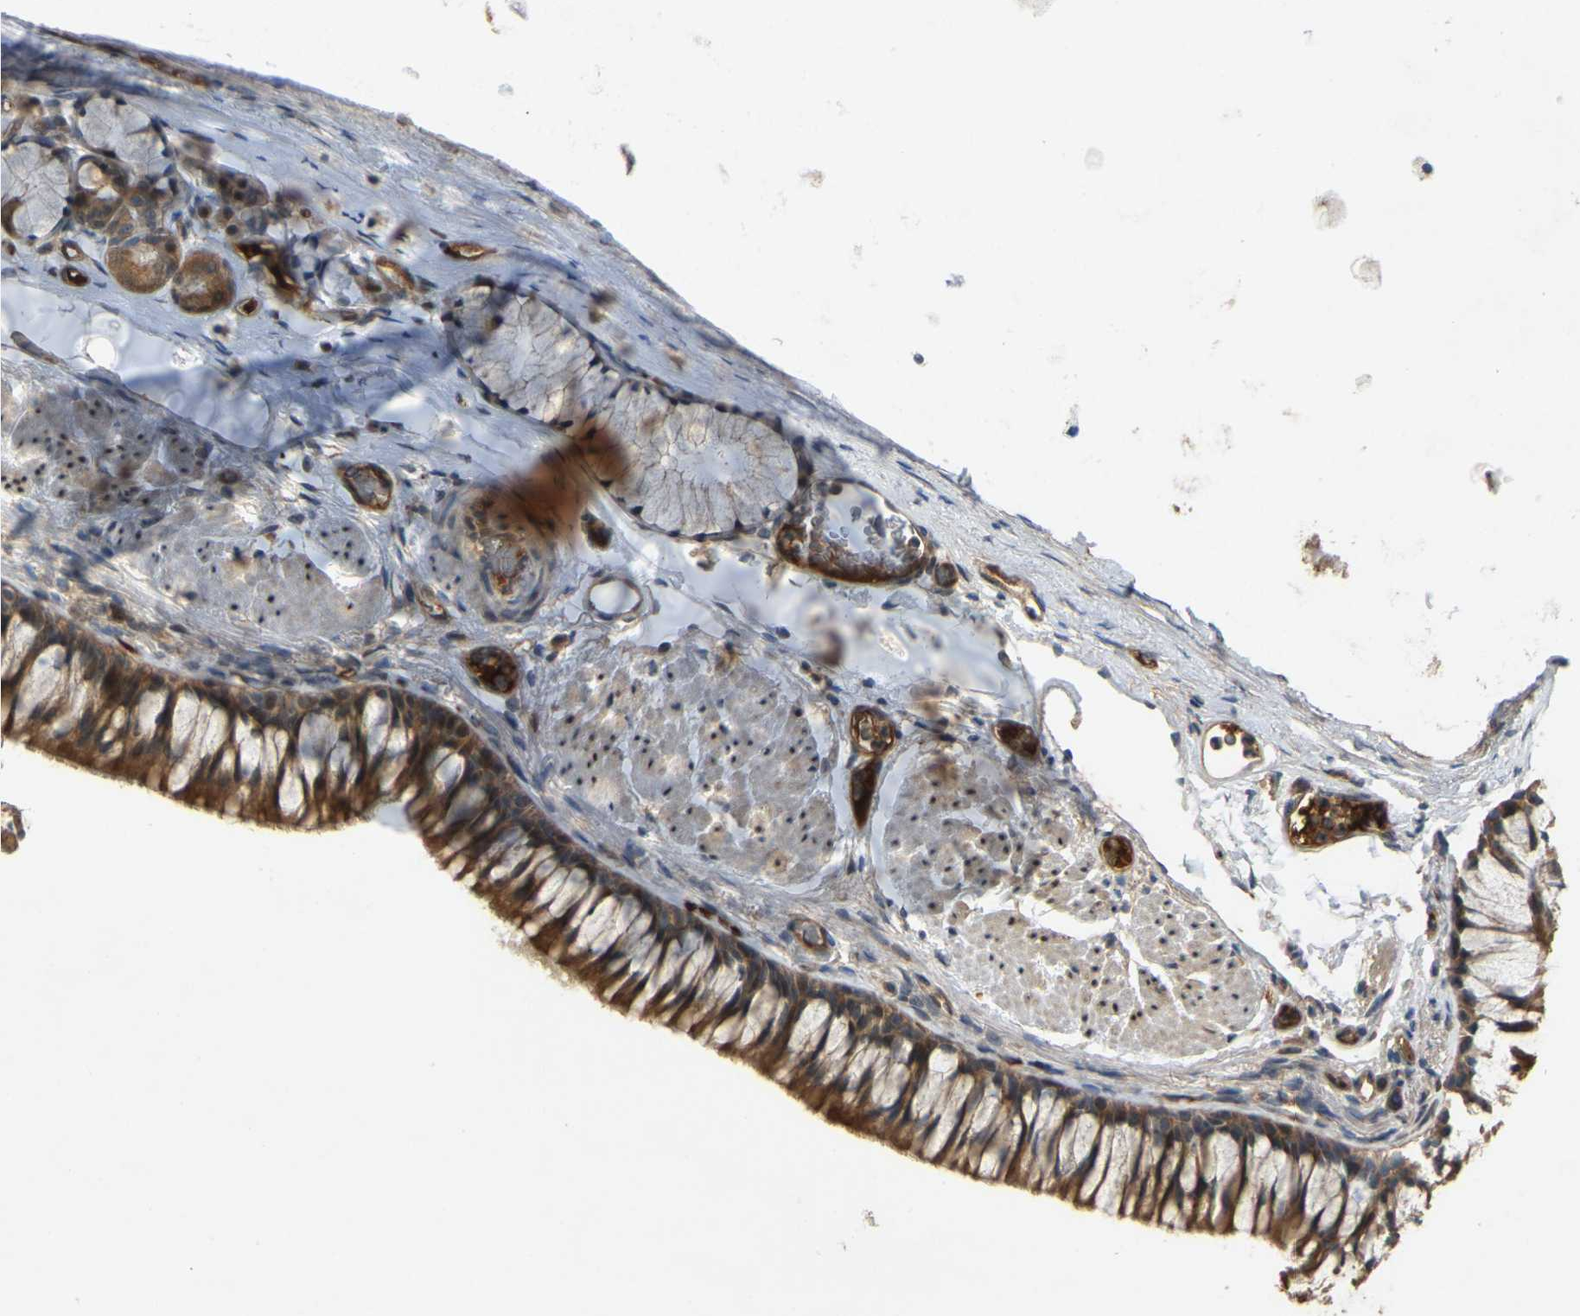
{"staining": {"intensity": "moderate", "quantity": ">75%", "location": "cytoplasmic/membranous,nuclear"}, "tissue": "bronchus", "cell_type": "Respiratory epithelial cells", "image_type": "normal", "snomed": [{"axis": "morphology", "description": "Normal tissue, NOS"}, {"axis": "topography", "description": "Cartilage tissue"}, {"axis": "topography", "description": "Bronchus"}], "caption": "This histopathology image reveals normal bronchus stained with immunohistochemistry to label a protein in brown. The cytoplasmic/membranous,nuclear of respiratory epithelial cells show moderate positivity for the protein. Nuclei are counter-stained blue.", "gene": "C21orf91", "patient": {"sex": "female", "age": 53}}